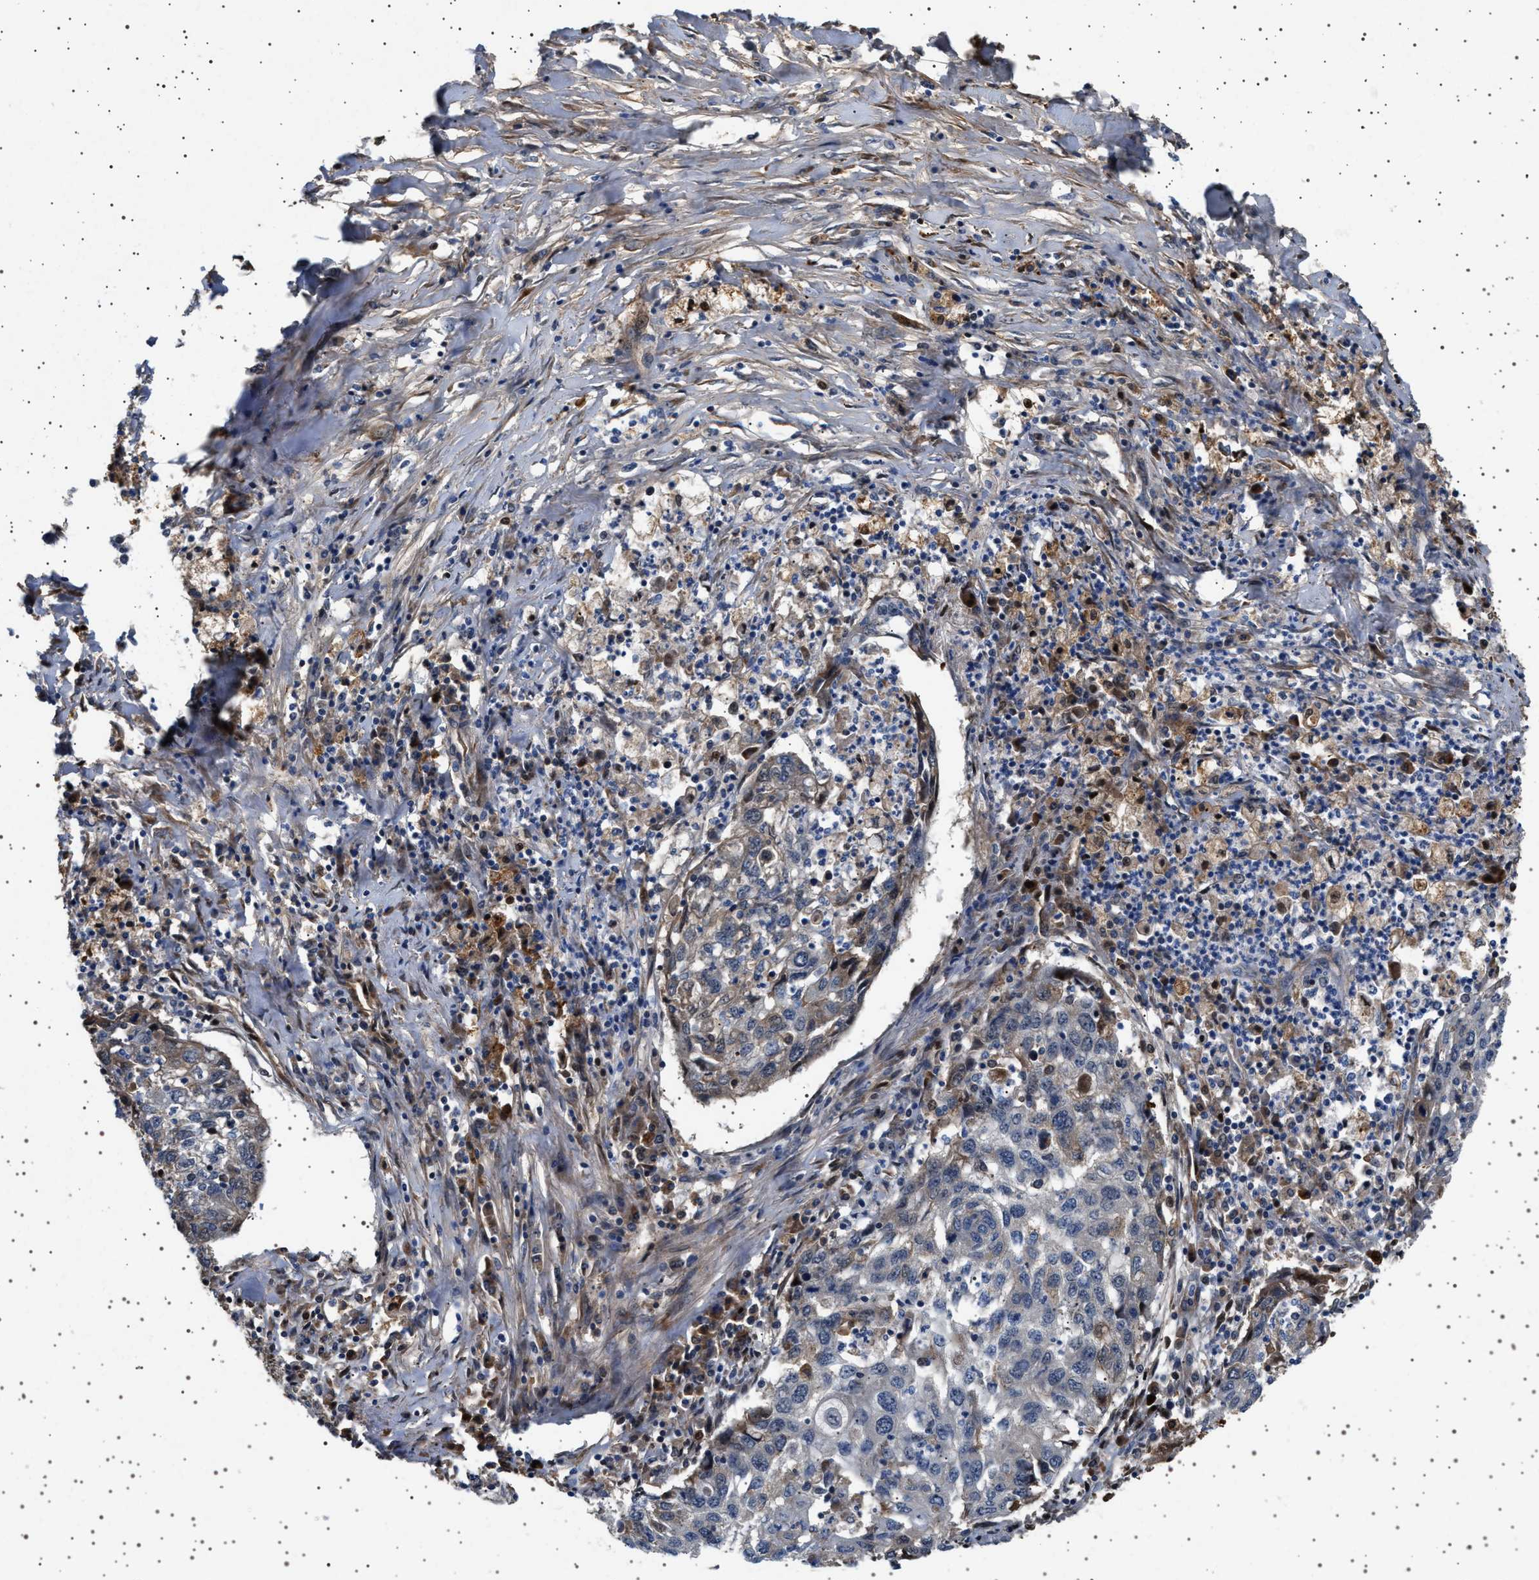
{"staining": {"intensity": "negative", "quantity": "none", "location": "none"}, "tissue": "lung cancer", "cell_type": "Tumor cells", "image_type": "cancer", "snomed": [{"axis": "morphology", "description": "Squamous cell carcinoma, NOS"}, {"axis": "topography", "description": "Lung"}], "caption": "IHC micrograph of lung squamous cell carcinoma stained for a protein (brown), which shows no staining in tumor cells.", "gene": "FICD", "patient": {"sex": "female", "age": 63}}